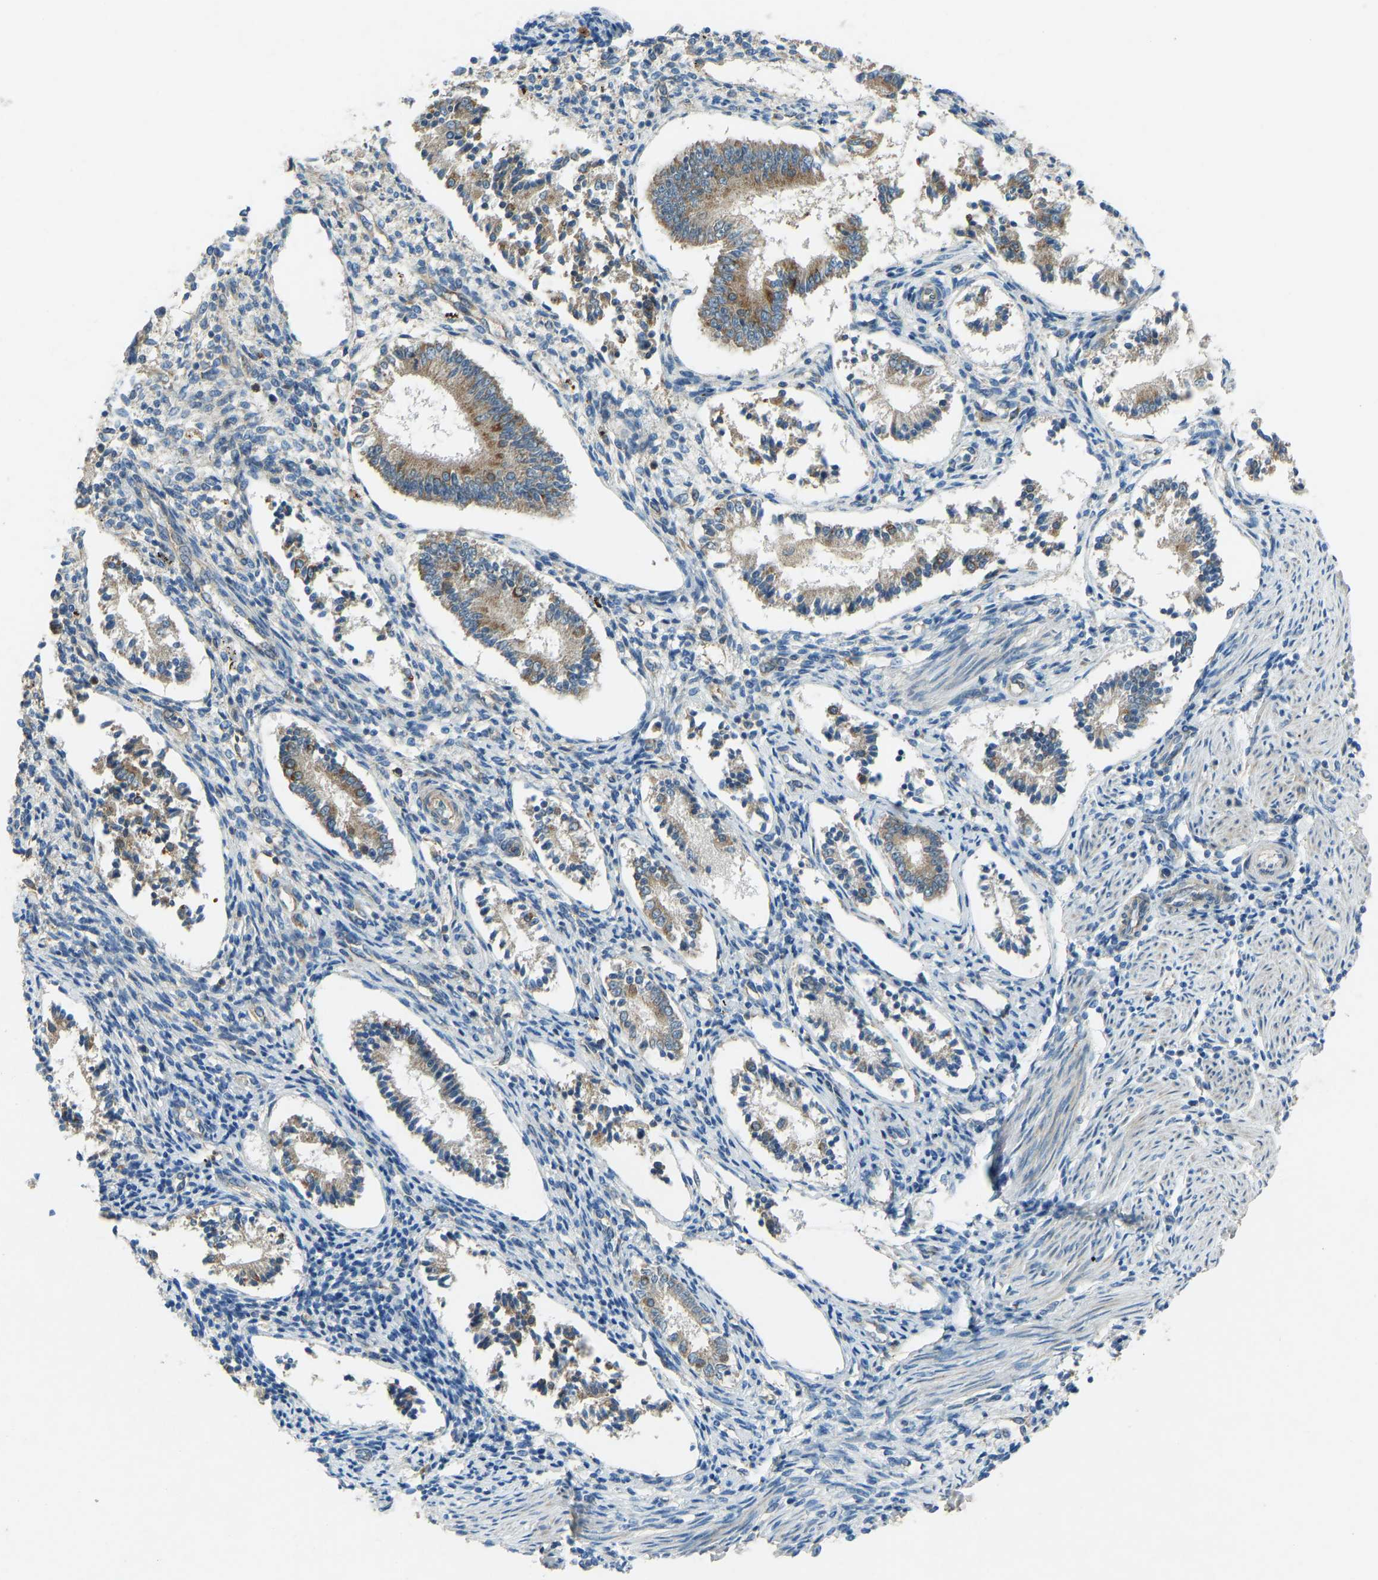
{"staining": {"intensity": "weak", "quantity": "<25%", "location": "cytoplasmic/membranous"}, "tissue": "endometrium", "cell_type": "Cells in endometrial stroma", "image_type": "normal", "snomed": [{"axis": "morphology", "description": "Normal tissue, NOS"}, {"axis": "topography", "description": "Endometrium"}], "caption": "High magnification brightfield microscopy of unremarkable endometrium stained with DAB (3,3'-diaminobenzidine) (brown) and counterstained with hematoxylin (blue): cells in endometrial stroma show no significant expression.", "gene": "STAU2", "patient": {"sex": "female", "age": 42}}